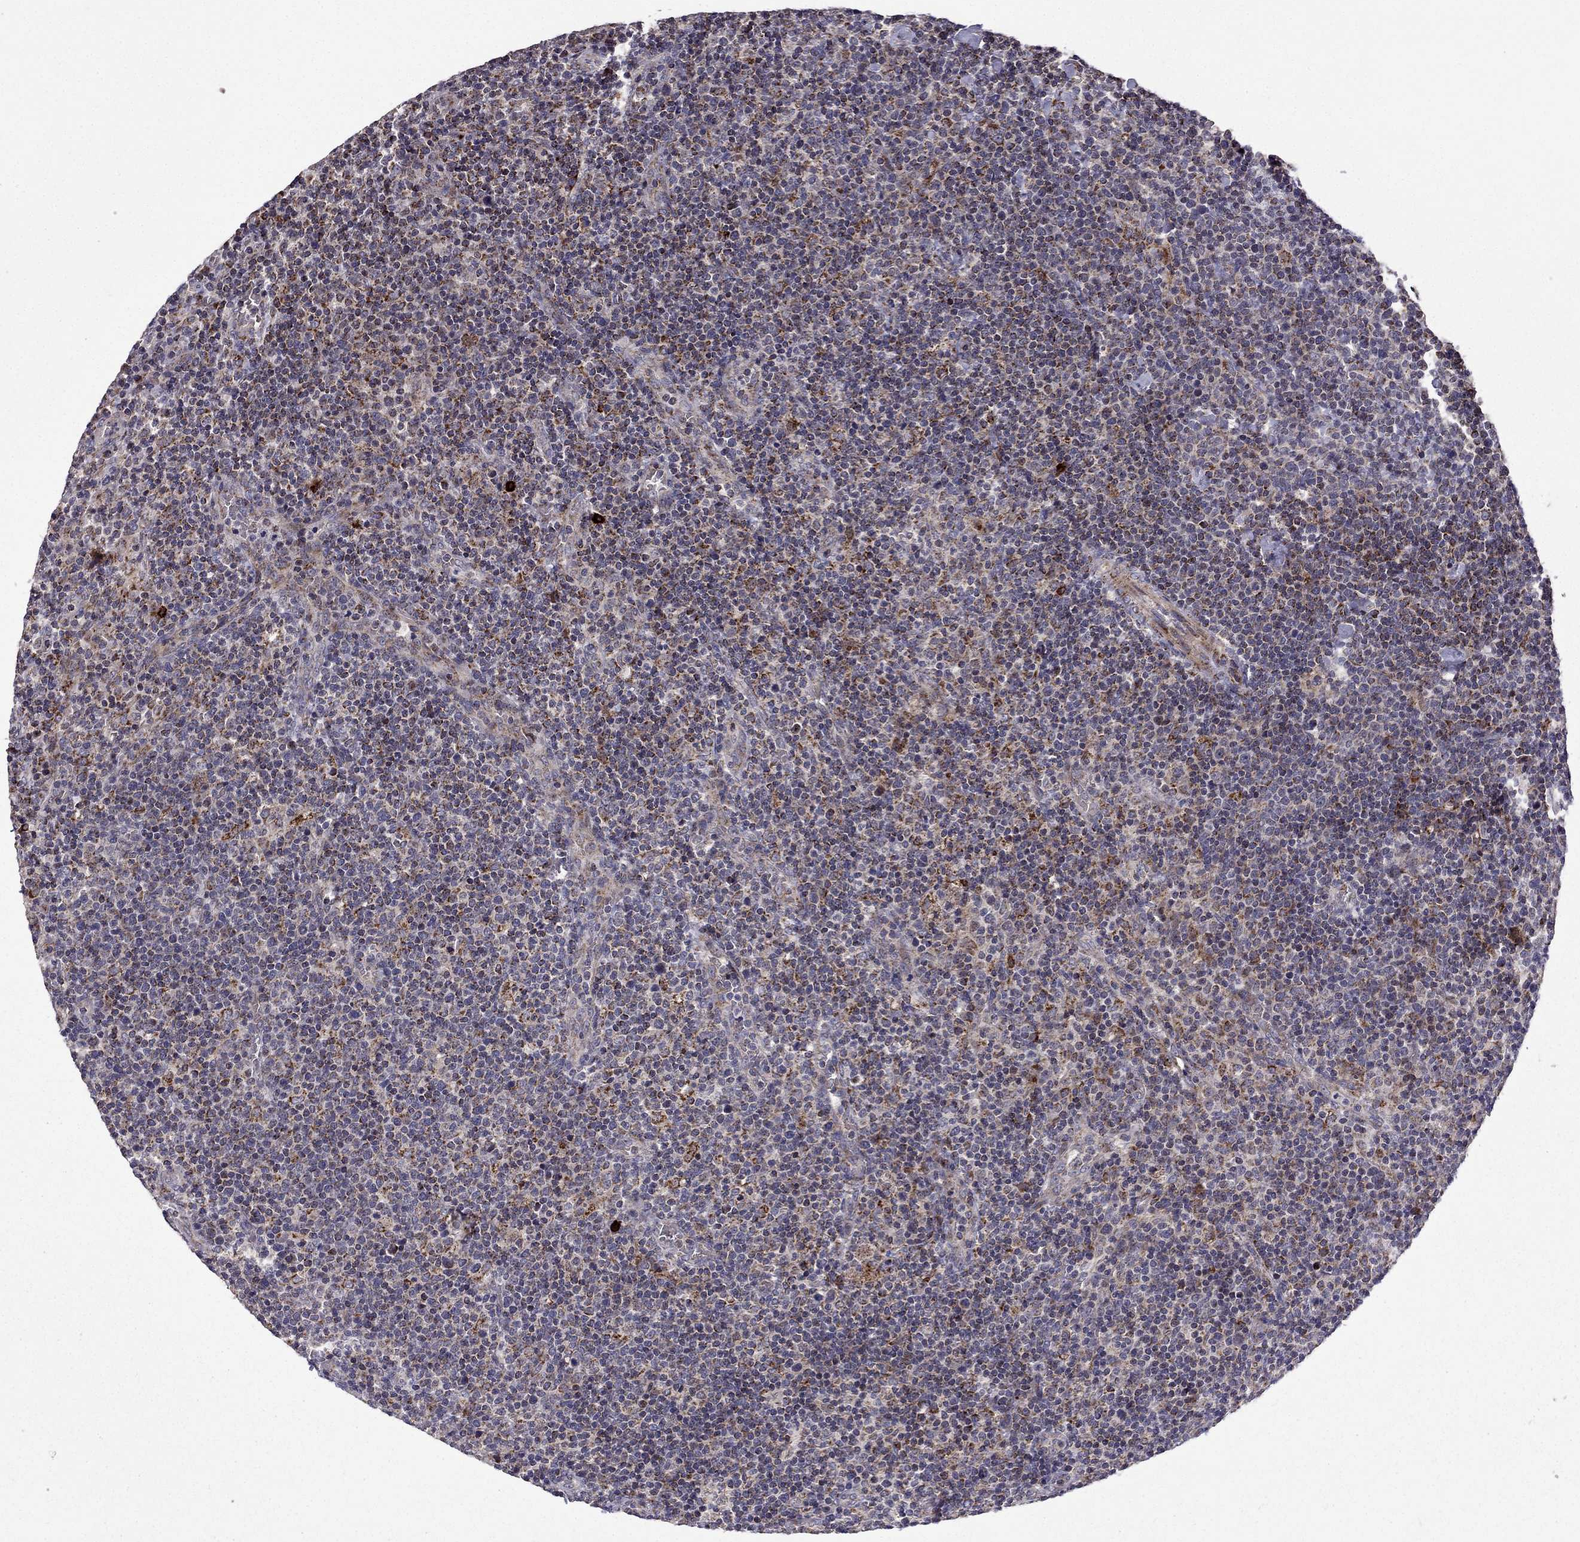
{"staining": {"intensity": "negative", "quantity": "none", "location": "none"}, "tissue": "lymphoma", "cell_type": "Tumor cells", "image_type": "cancer", "snomed": [{"axis": "morphology", "description": "Malignant lymphoma, non-Hodgkin's type, High grade"}, {"axis": "topography", "description": "Lymph node"}], "caption": "High power microscopy image of an immunohistochemistry (IHC) photomicrograph of lymphoma, revealing no significant positivity in tumor cells. (Stains: DAB immunohistochemistry (IHC) with hematoxylin counter stain, Microscopy: brightfield microscopy at high magnification).", "gene": "TAB2", "patient": {"sex": "male", "age": 61}}